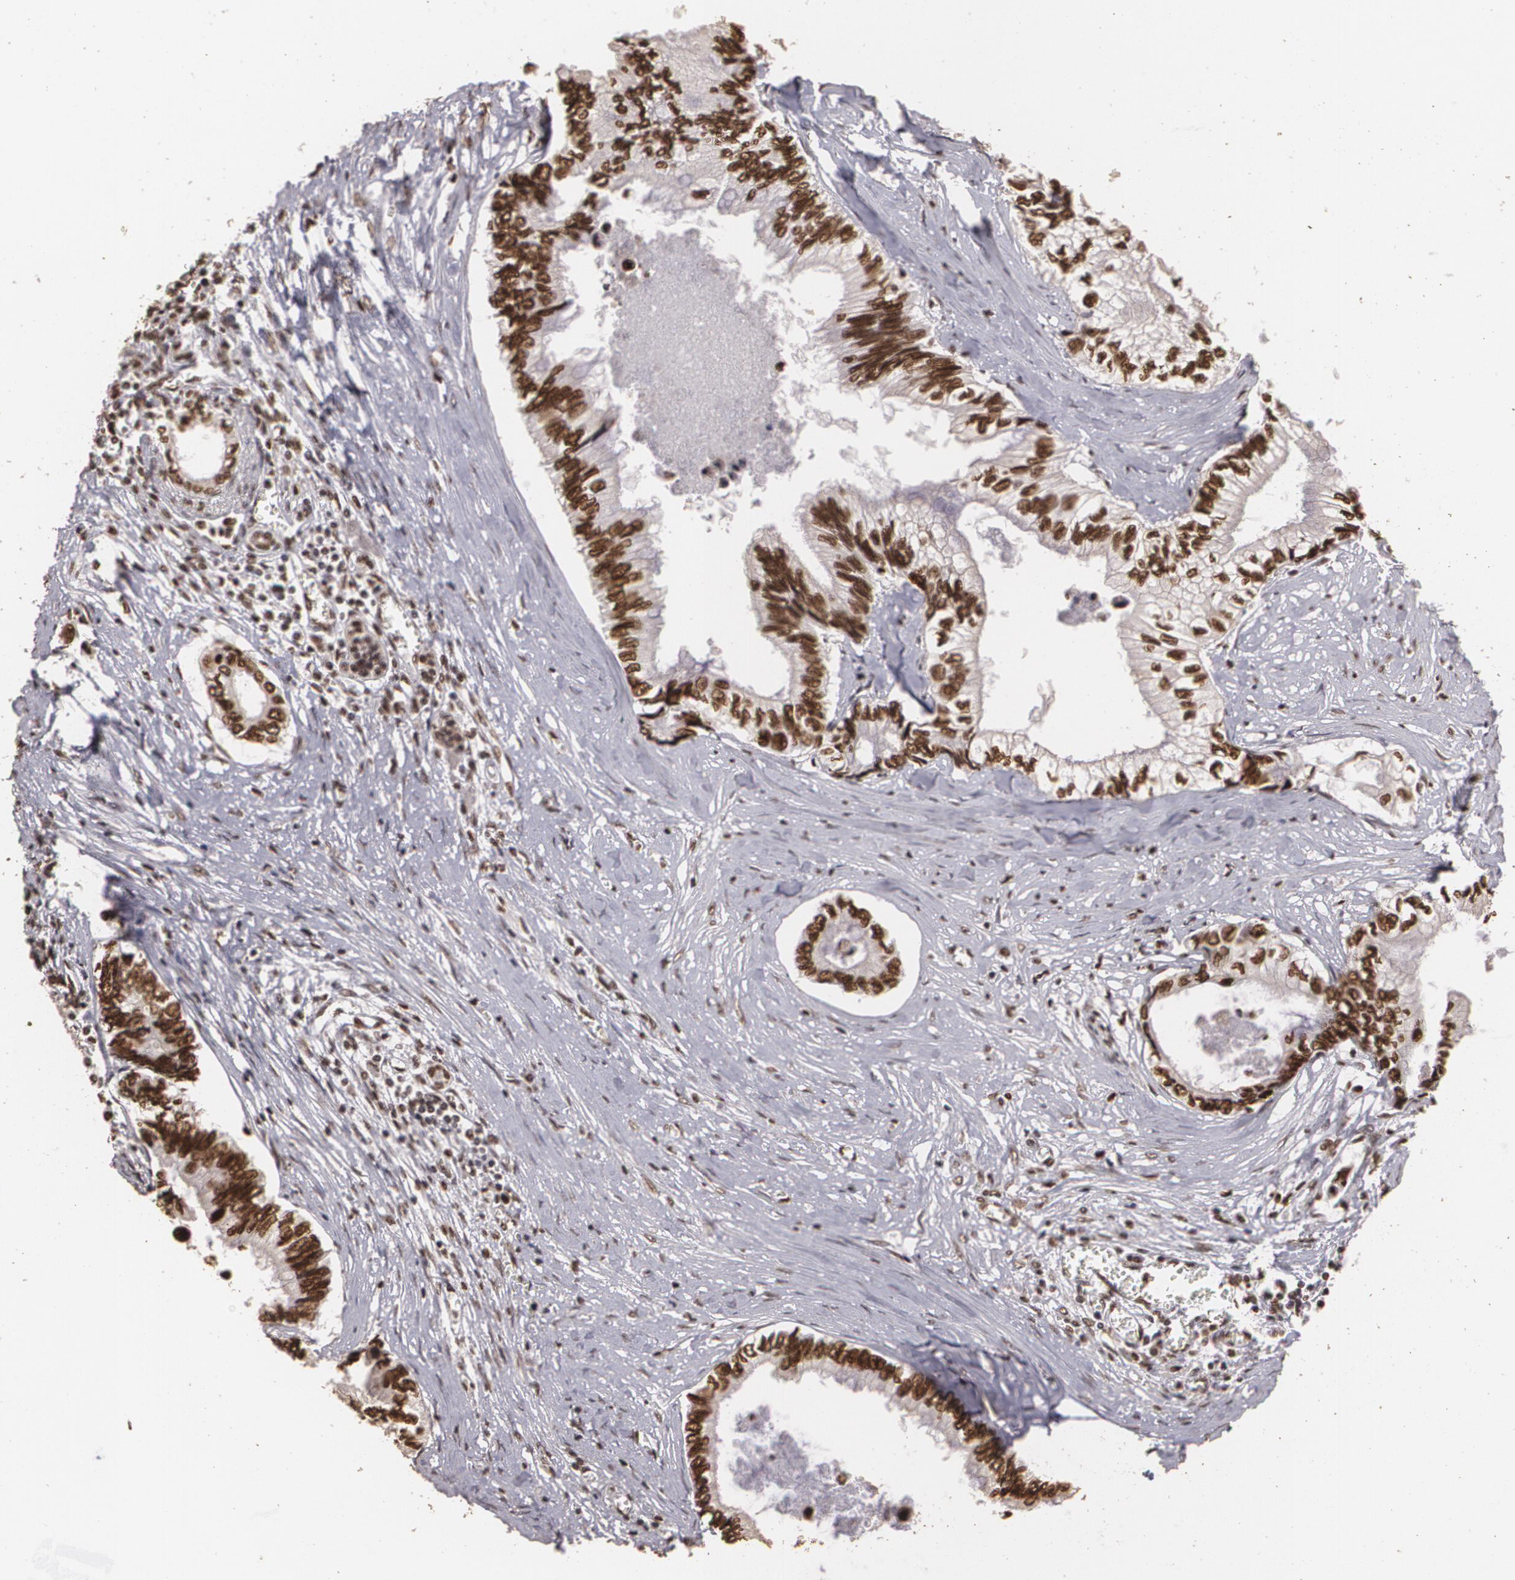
{"staining": {"intensity": "strong", "quantity": ">75%", "location": "nuclear"}, "tissue": "pancreatic cancer", "cell_type": "Tumor cells", "image_type": "cancer", "snomed": [{"axis": "morphology", "description": "Adenocarcinoma, NOS"}, {"axis": "topography", "description": "Pancreas"}], "caption": "Pancreatic cancer stained with DAB immunohistochemistry shows high levels of strong nuclear staining in about >75% of tumor cells. (DAB = brown stain, brightfield microscopy at high magnification).", "gene": "RCOR1", "patient": {"sex": "female", "age": 66}}